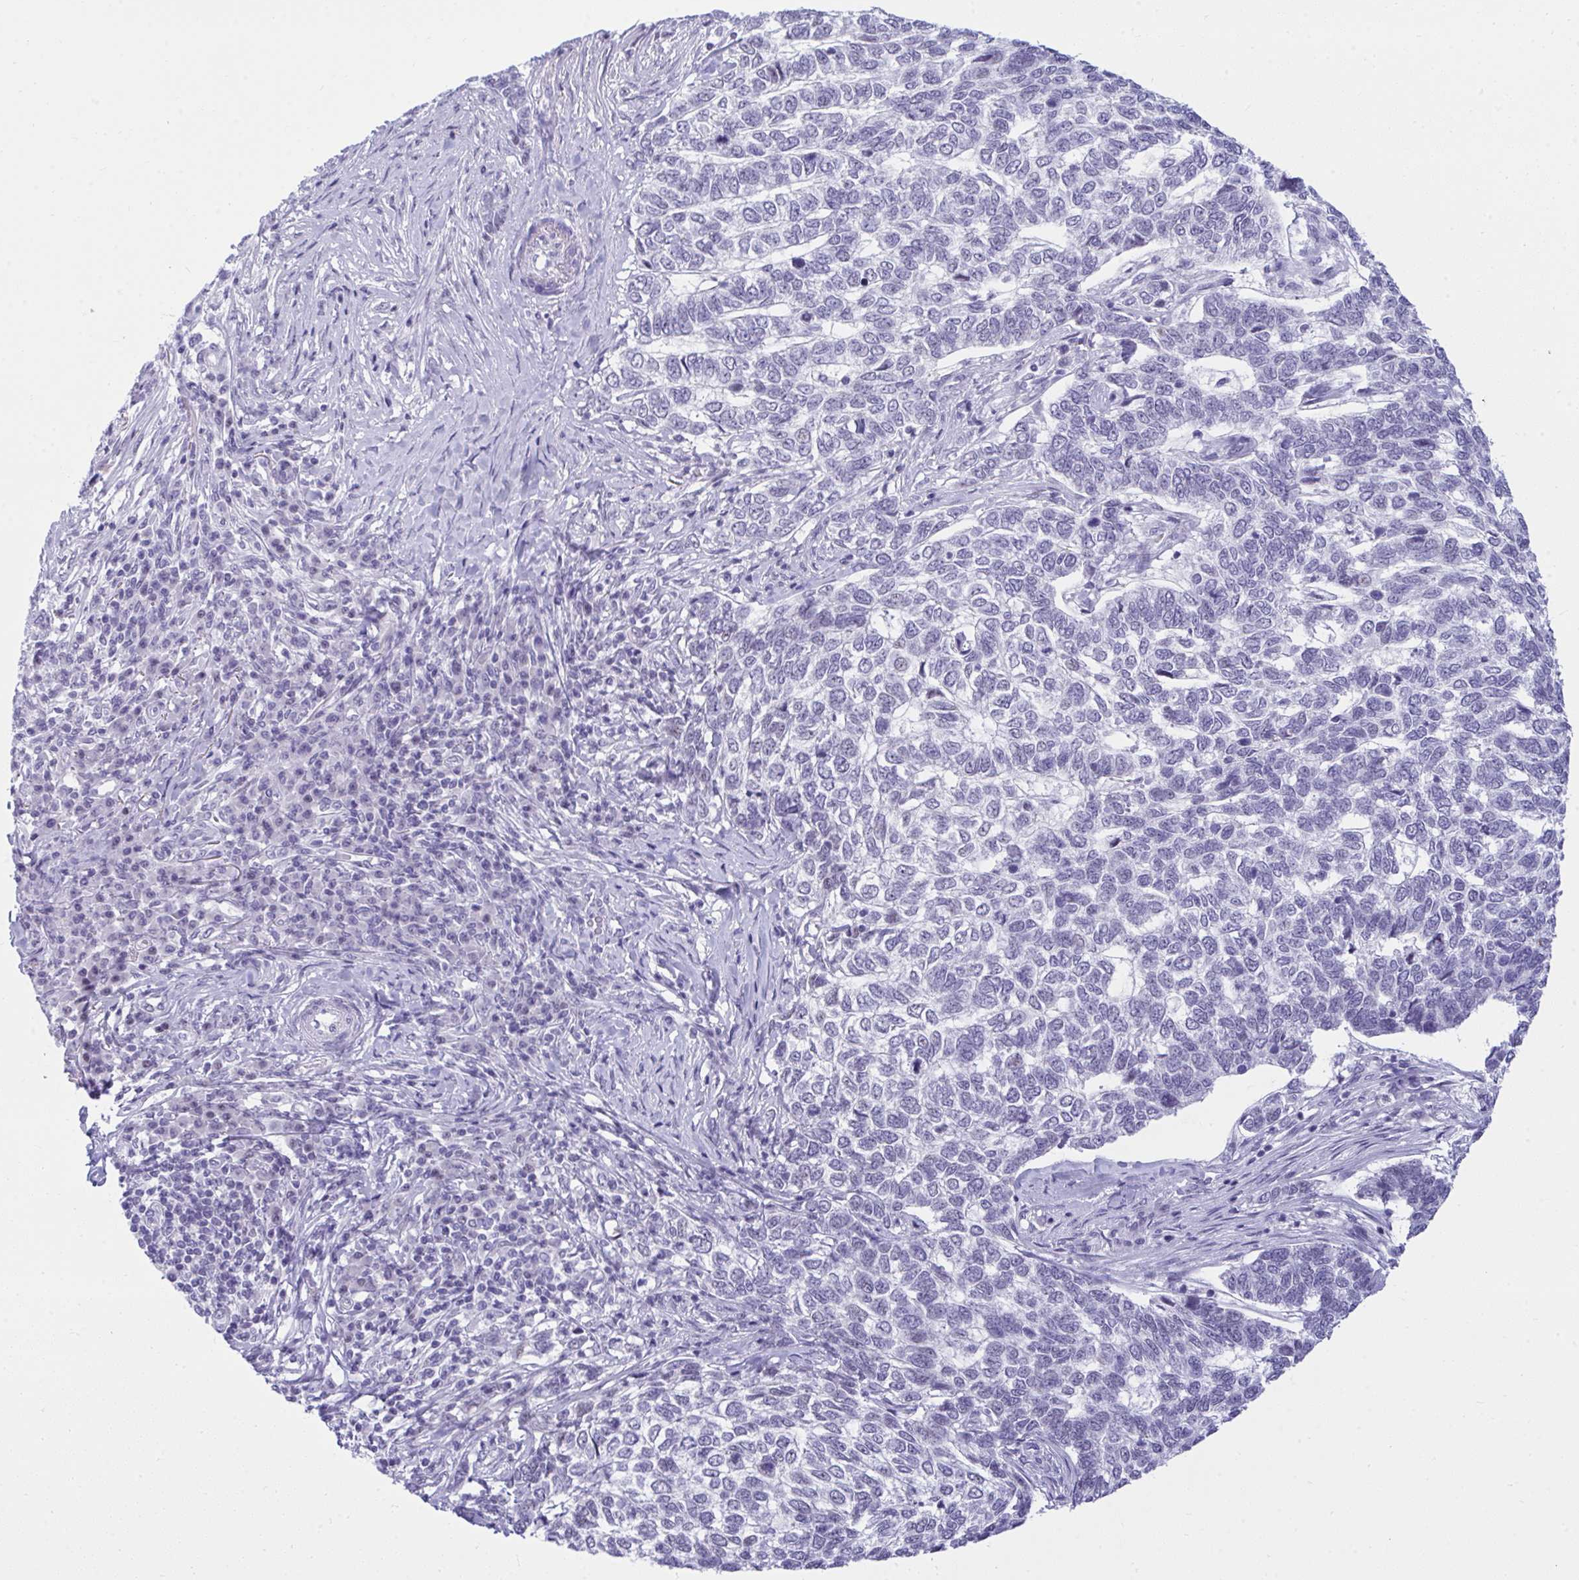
{"staining": {"intensity": "negative", "quantity": "none", "location": "none"}, "tissue": "skin cancer", "cell_type": "Tumor cells", "image_type": "cancer", "snomed": [{"axis": "morphology", "description": "Basal cell carcinoma"}, {"axis": "topography", "description": "Skin"}], "caption": "High magnification brightfield microscopy of skin basal cell carcinoma stained with DAB (brown) and counterstained with hematoxylin (blue): tumor cells show no significant positivity. Brightfield microscopy of immunohistochemistry (IHC) stained with DAB (3,3'-diaminobenzidine) (brown) and hematoxylin (blue), captured at high magnification.", "gene": "OR5F1", "patient": {"sex": "female", "age": 65}}